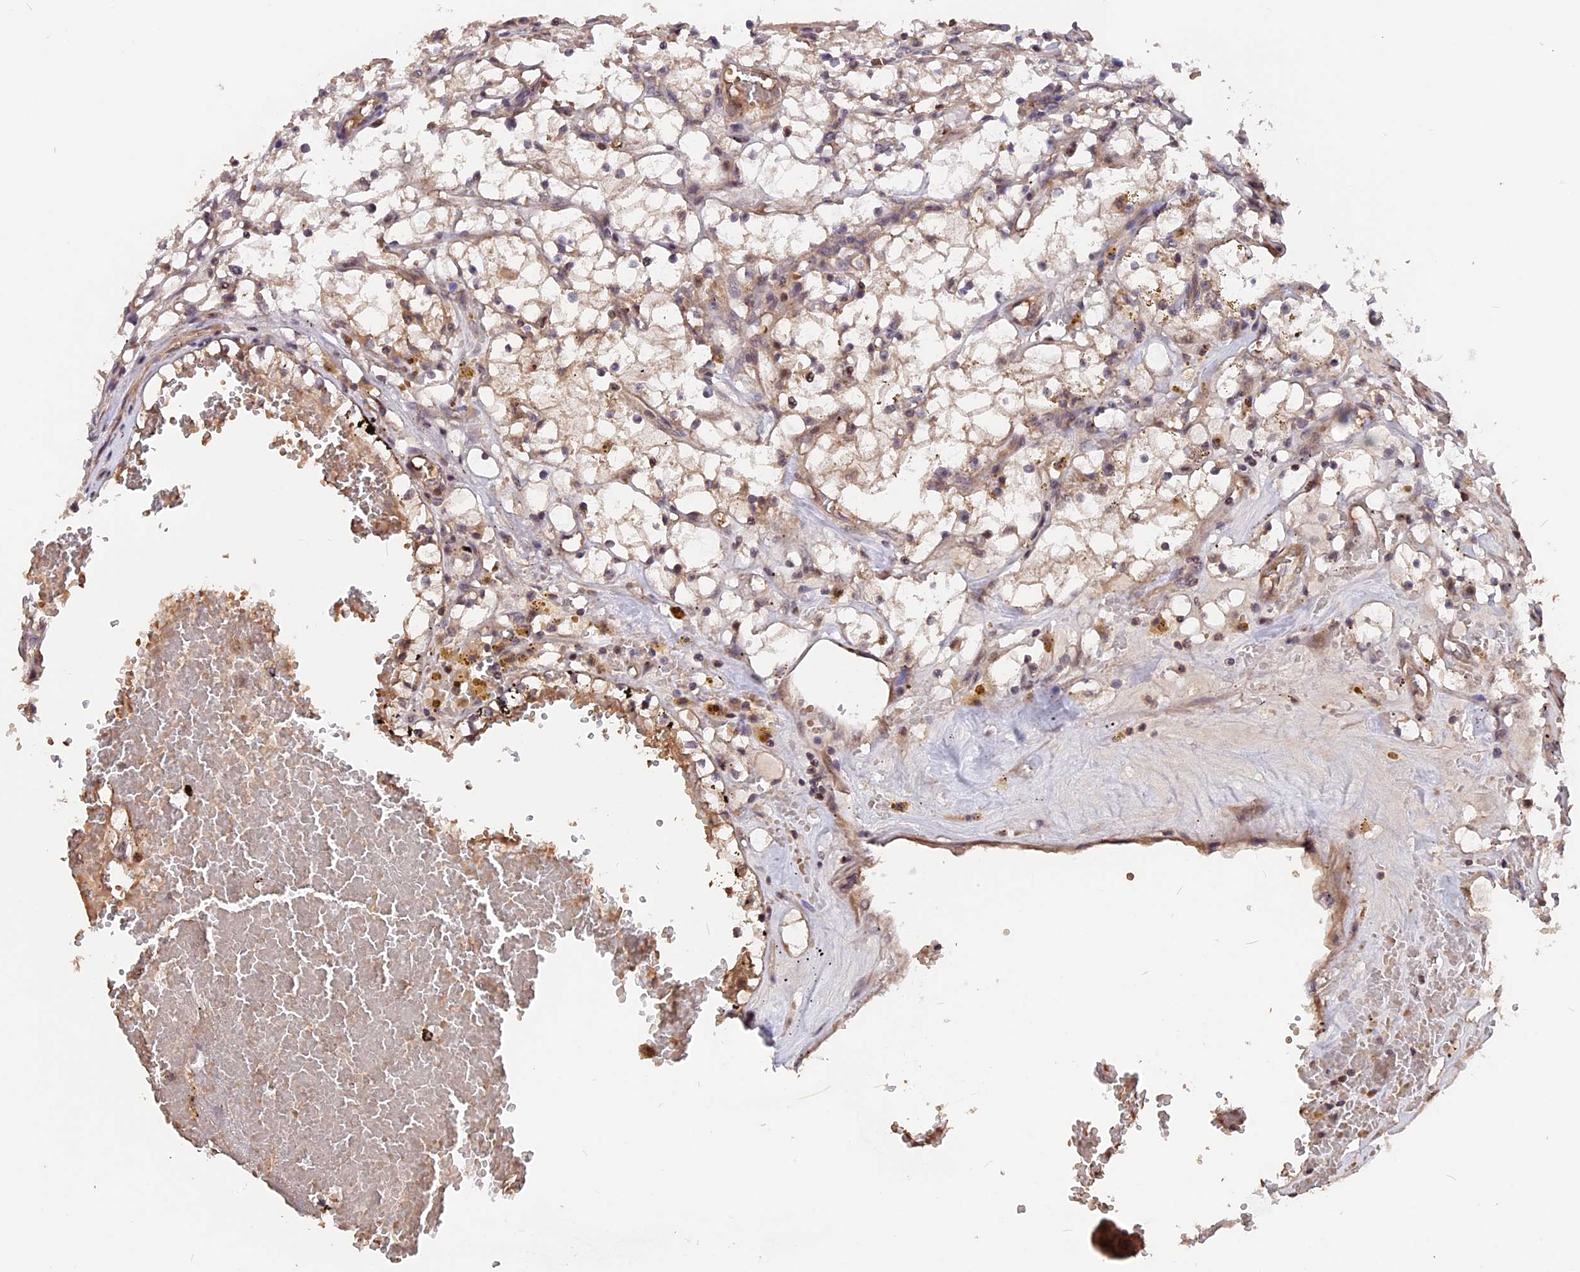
{"staining": {"intensity": "negative", "quantity": "none", "location": "none"}, "tissue": "renal cancer", "cell_type": "Tumor cells", "image_type": "cancer", "snomed": [{"axis": "morphology", "description": "Adenocarcinoma, NOS"}, {"axis": "topography", "description": "Kidney"}], "caption": "Renal cancer was stained to show a protein in brown. There is no significant staining in tumor cells.", "gene": "ZC3H10", "patient": {"sex": "male", "age": 56}}